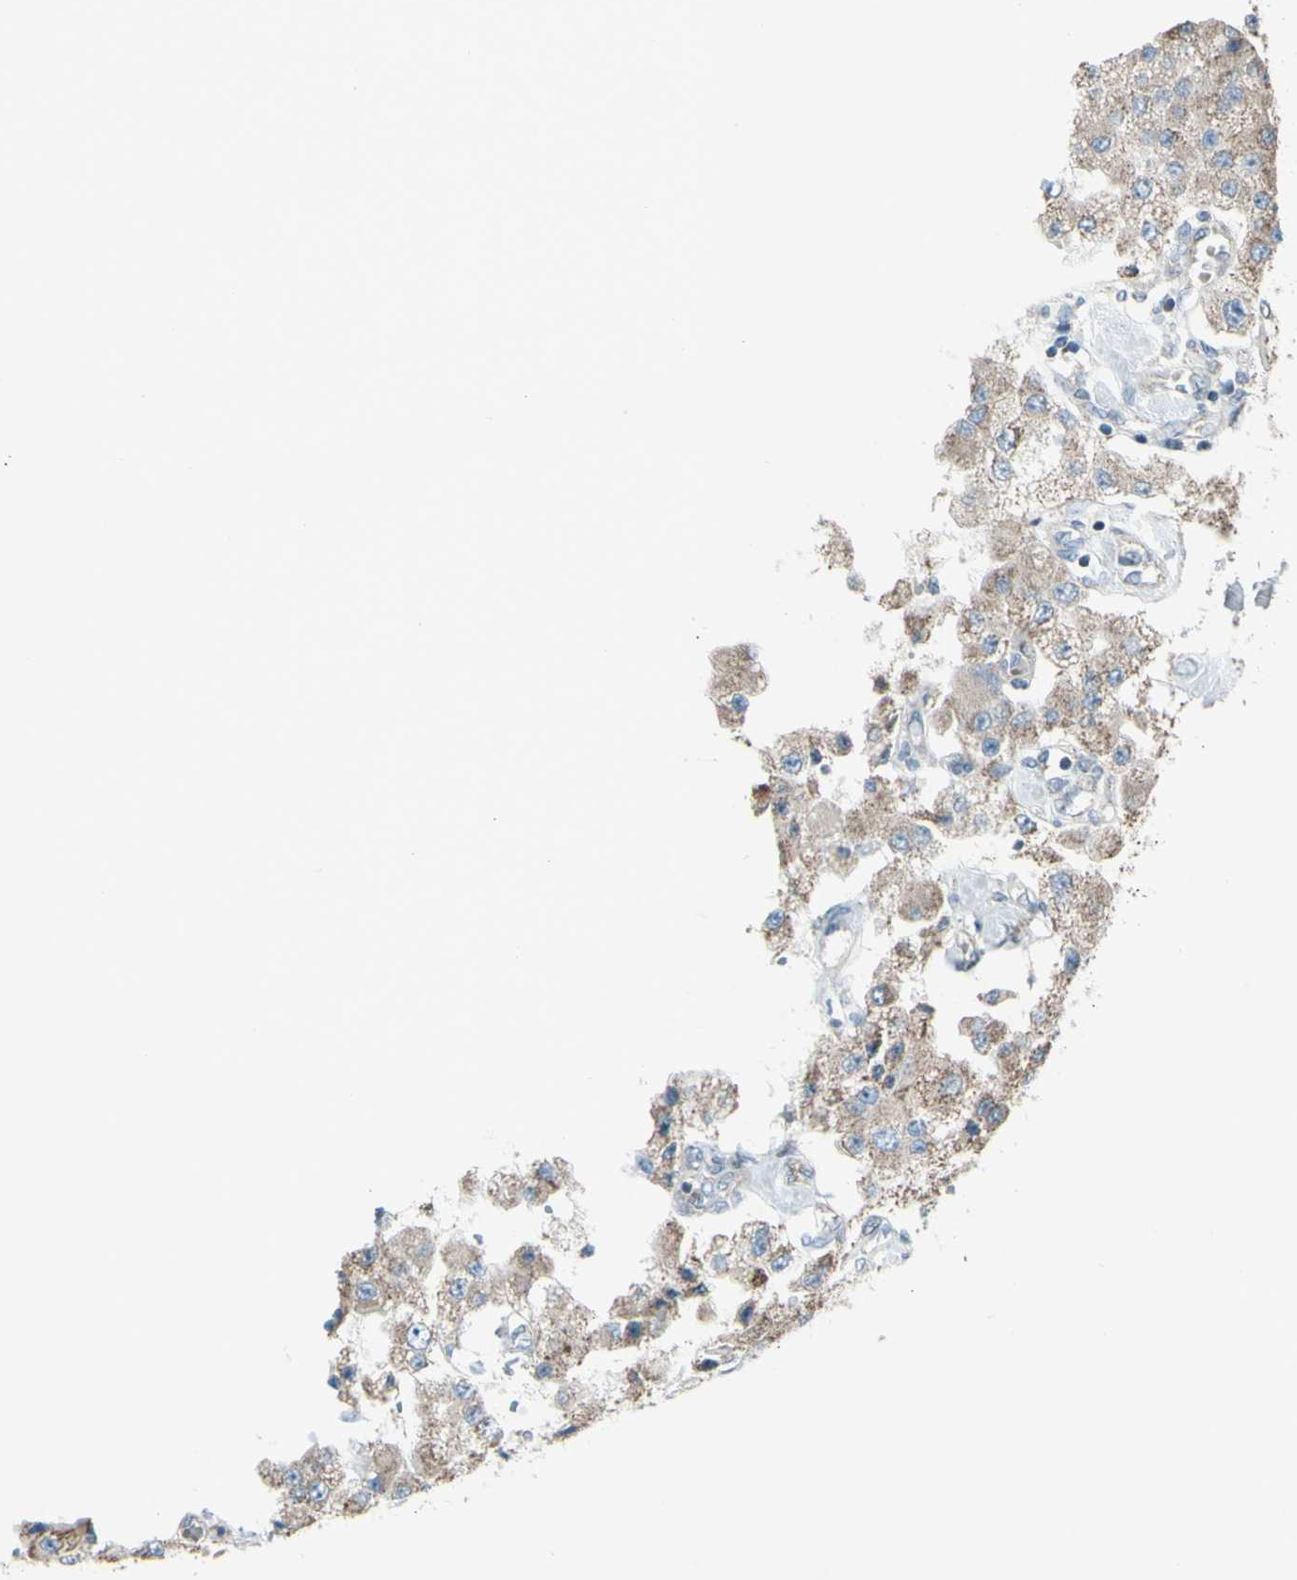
{"staining": {"intensity": "weak", "quantity": ">75%", "location": "cytoplasmic/membranous"}, "tissue": "carcinoid", "cell_type": "Tumor cells", "image_type": "cancer", "snomed": [{"axis": "morphology", "description": "Carcinoid, malignant, NOS"}, {"axis": "topography", "description": "Pancreas"}], "caption": "DAB immunohistochemical staining of carcinoid demonstrates weak cytoplasmic/membranous protein expression in about >75% of tumor cells. (Brightfield microscopy of DAB IHC at high magnification).", "gene": "ACOT8", "patient": {"sex": "male", "age": 41}}